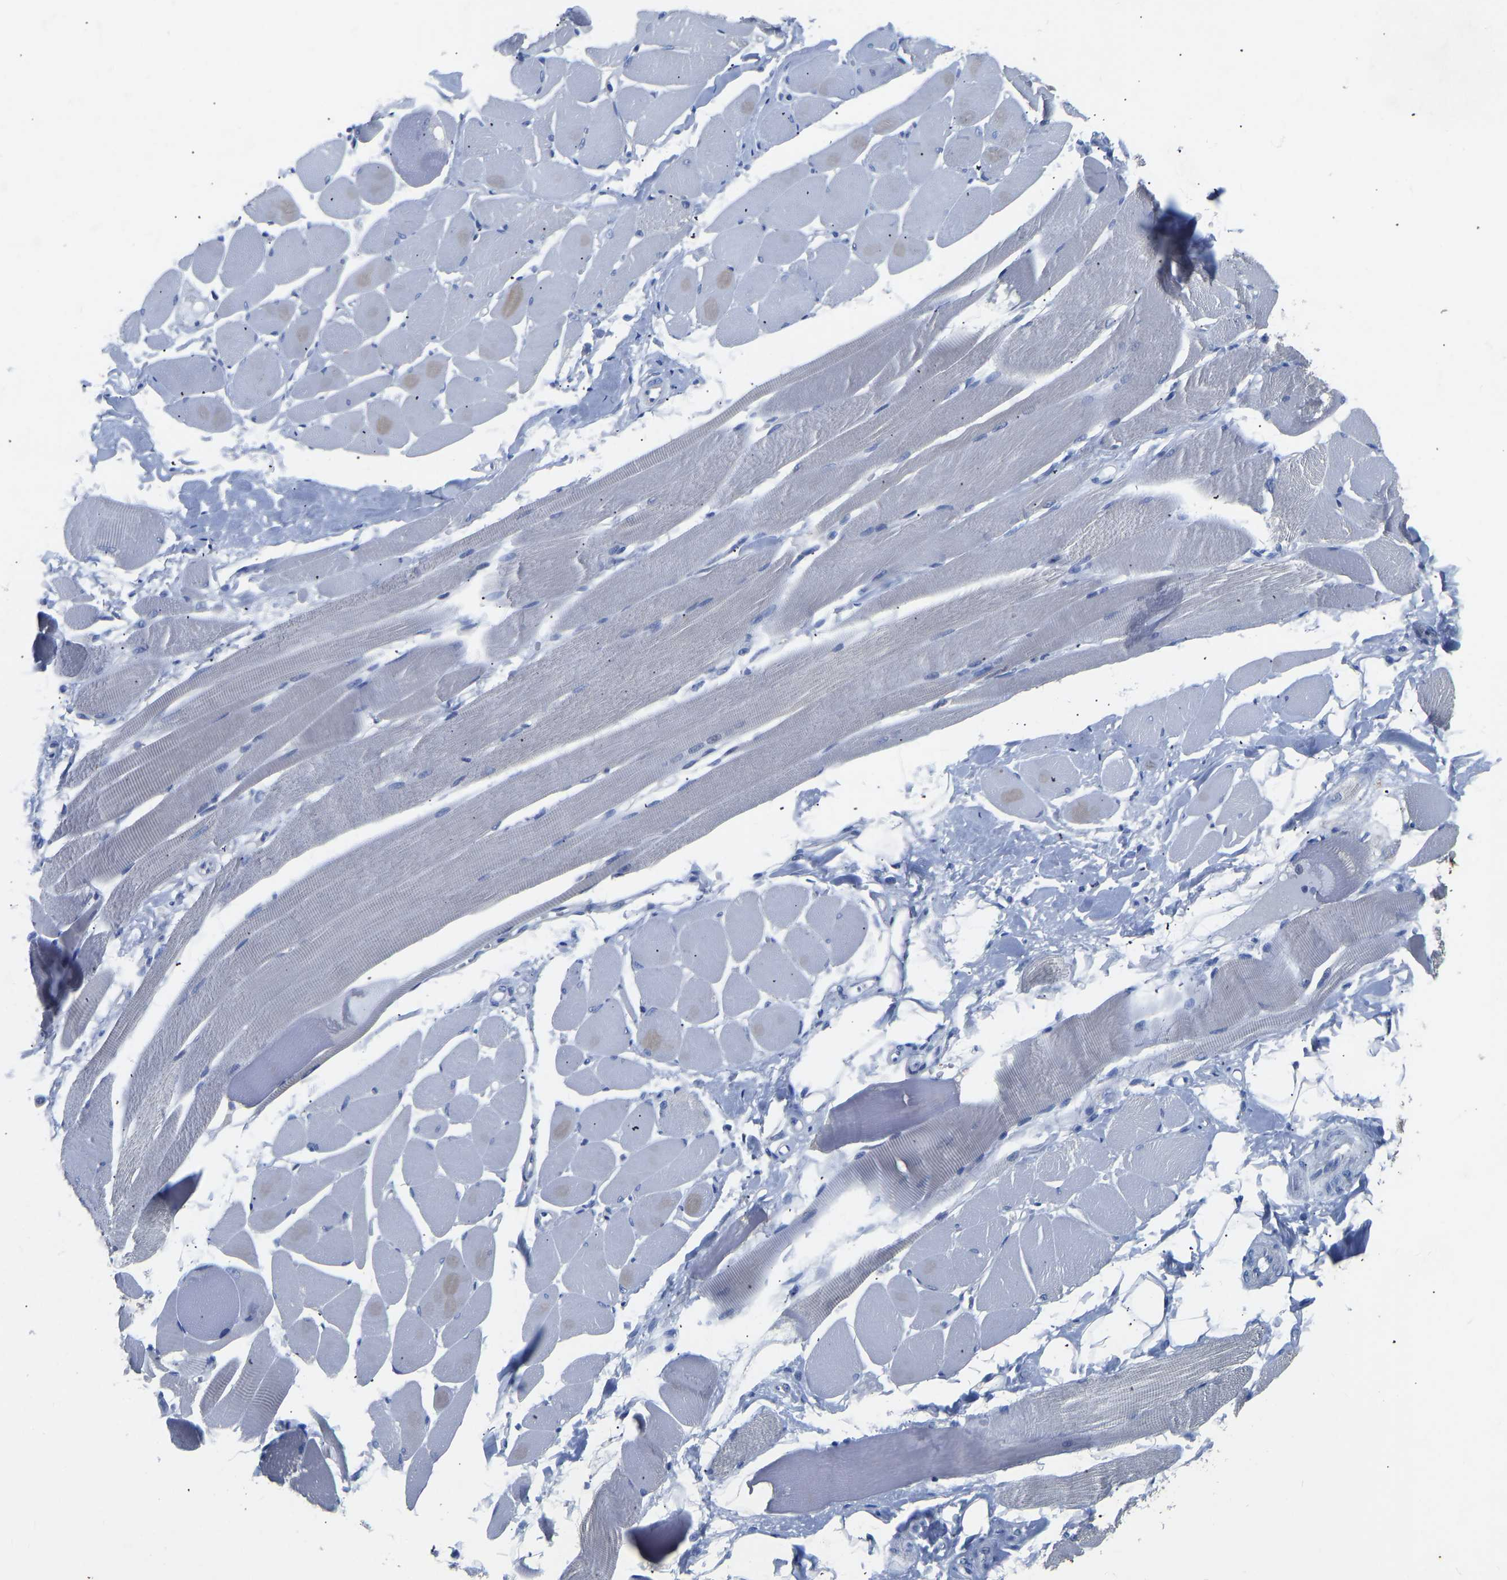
{"staining": {"intensity": "negative", "quantity": "none", "location": "none"}, "tissue": "skeletal muscle", "cell_type": "Myocytes", "image_type": "normal", "snomed": [{"axis": "morphology", "description": "Normal tissue, NOS"}, {"axis": "topography", "description": "Skeletal muscle"}, {"axis": "topography", "description": "Peripheral nerve tissue"}], "caption": "Myocytes show no significant protein staining in unremarkable skeletal muscle. (DAB immunohistochemistry, high magnification).", "gene": "RBP1", "patient": {"sex": "female", "age": 84}}